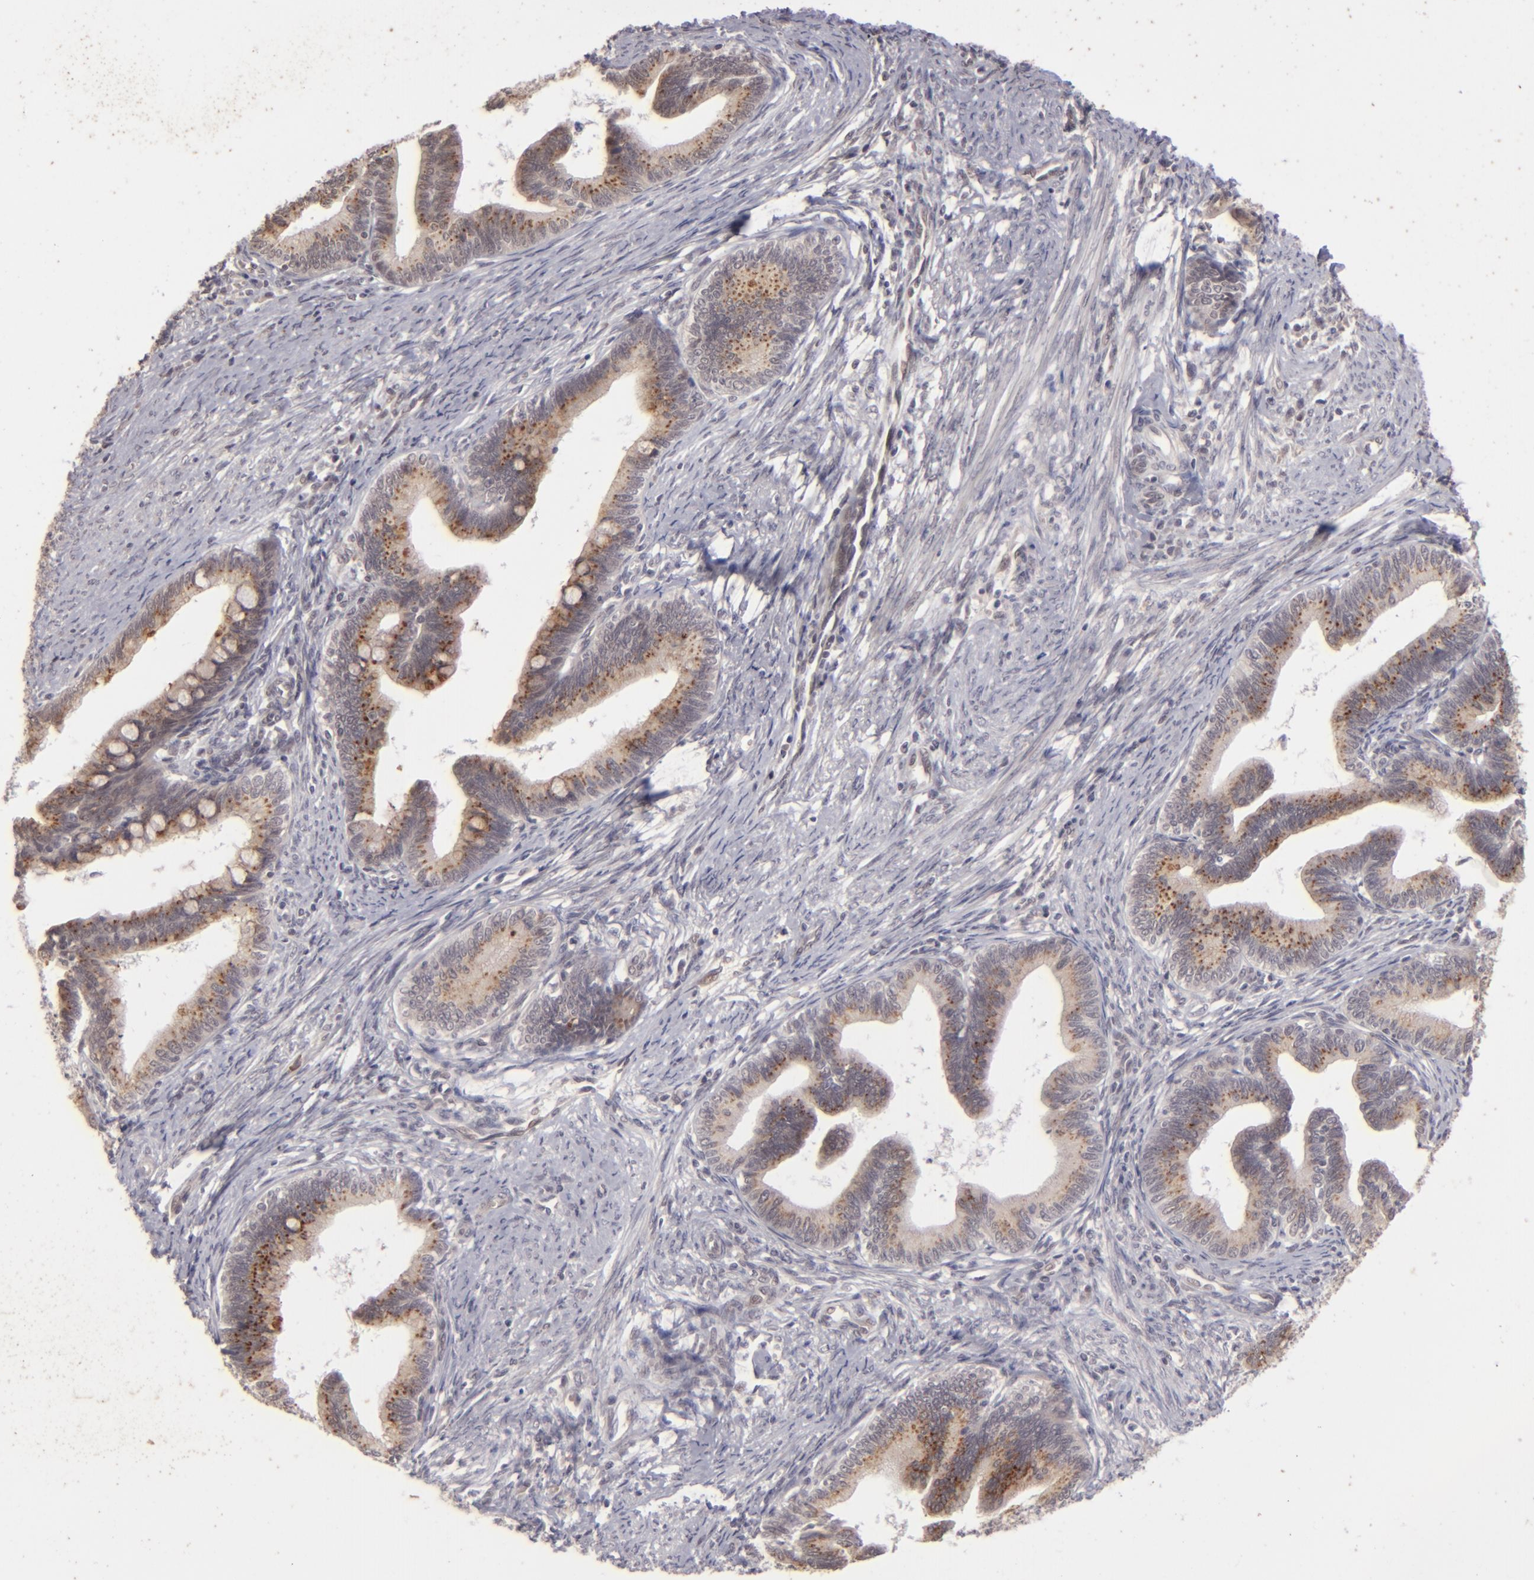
{"staining": {"intensity": "moderate", "quantity": ">75%", "location": "cytoplasmic/membranous"}, "tissue": "cervical cancer", "cell_type": "Tumor cells", "image_type": "cancer", "snomed": [{"axis": "morphology", "description": "Adenocarcinoma, NOS"}, {"axis": "topography", "description": "Cervix"}], "caption": "Protein staining reveals moderate cytoplasmic/membranous expression in about >75% of tumor cells in cervical adenocarcinoma.", "gene": "DFFA", "patient": {"sex": "female", "age": 36}}